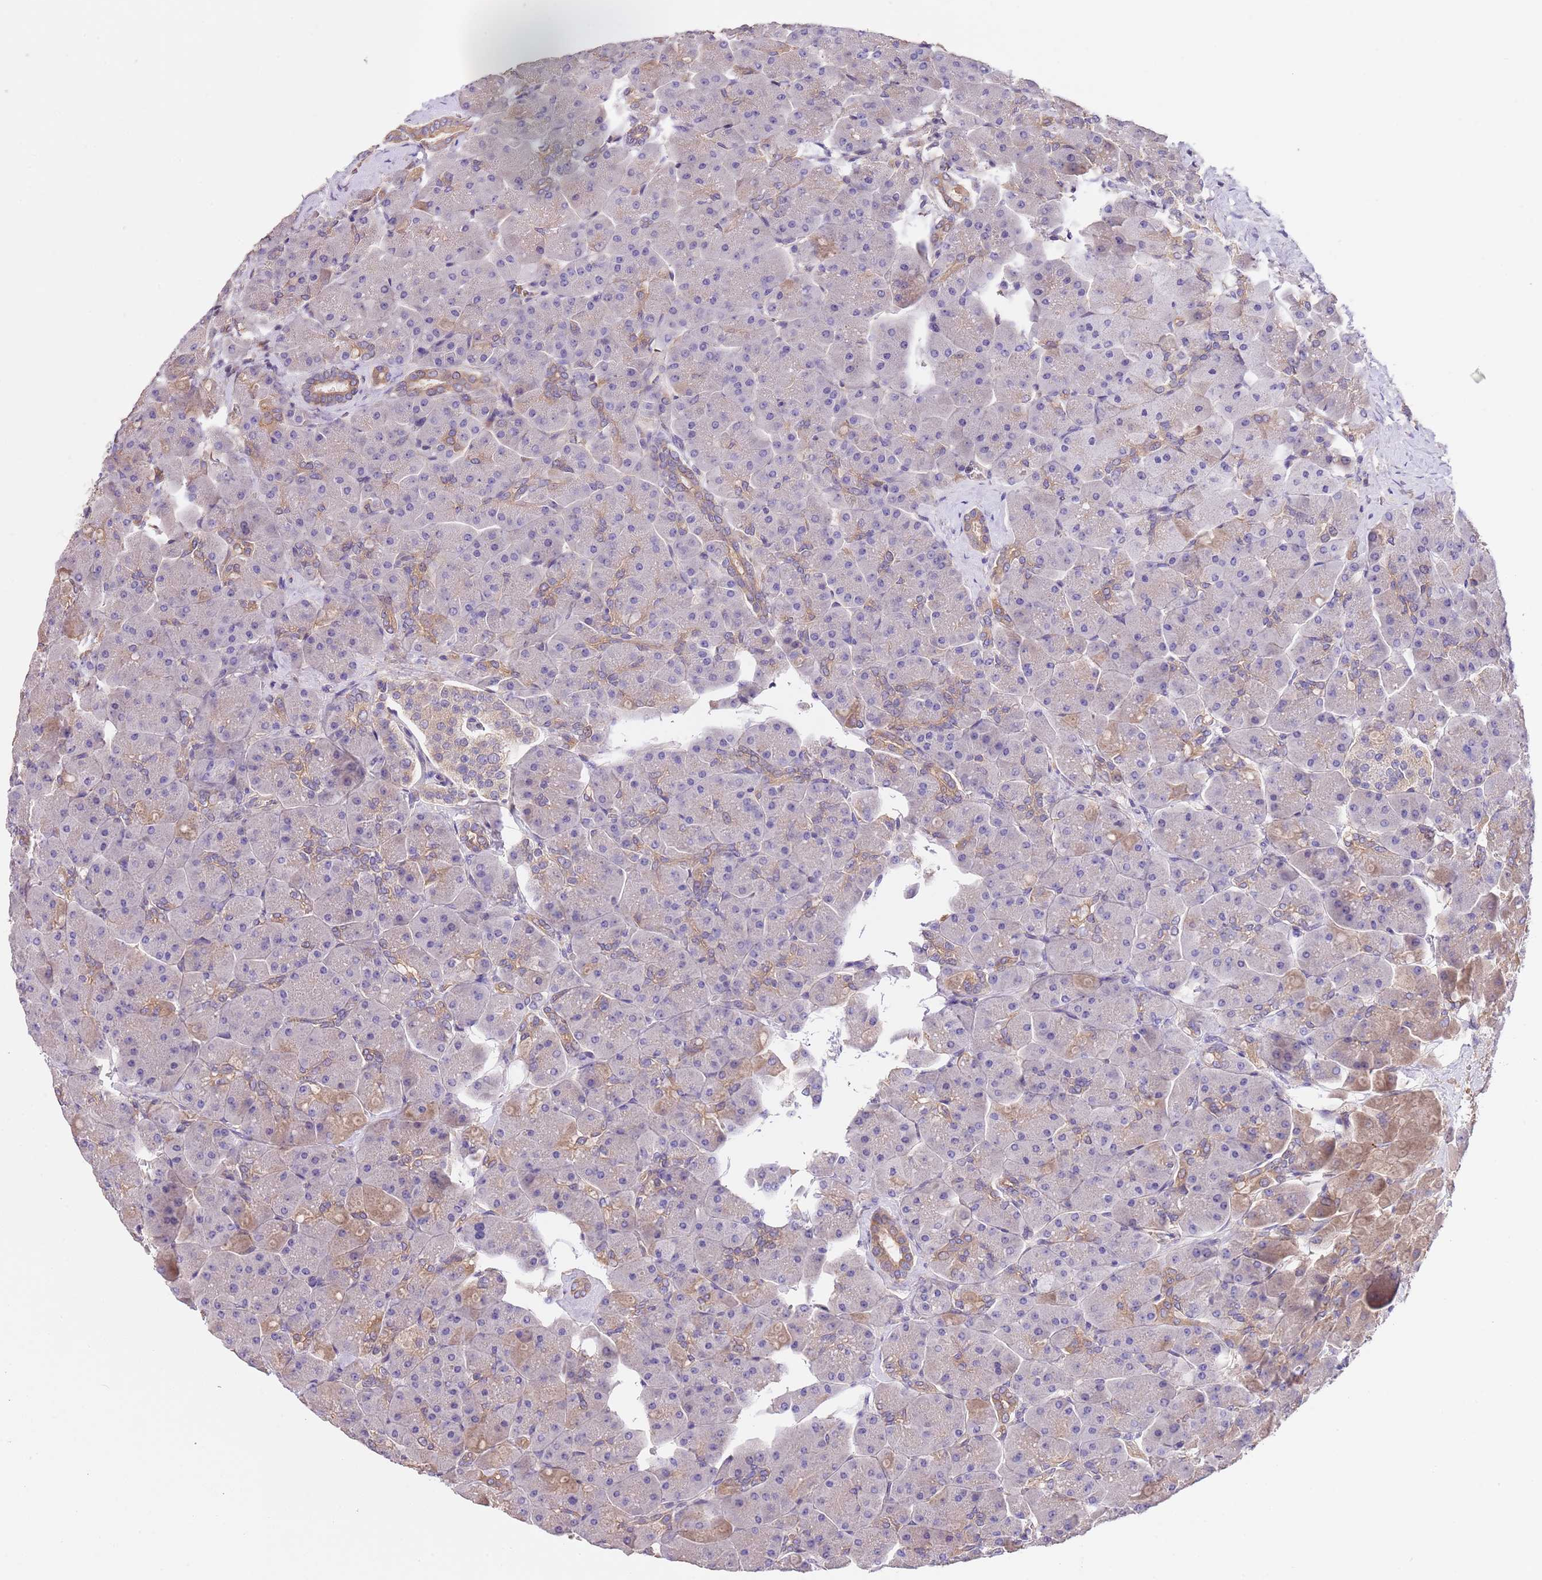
{"staining": {"intensity": "moderate", "quantity": "<25%", "location": "cytoplasmic/membranous"}, "tissue": "pancreas", "cell_type": "Exocrine glandular cells", "image_type": "normal", "snomed": [{"axis": "morphology", "description": "Normal tissue, NOS"}, {"axis": "topography", "description": "Pancreas"}], "caption": "High-power microscopy captured an IHC micrograph of normal pancreas, revealing moderate cytoplasmic/membranous positivity in approximately <25% of exocrine glandular cells.", "gene": "FAM89B", "patient": {"sex": "male", "age": 66}}